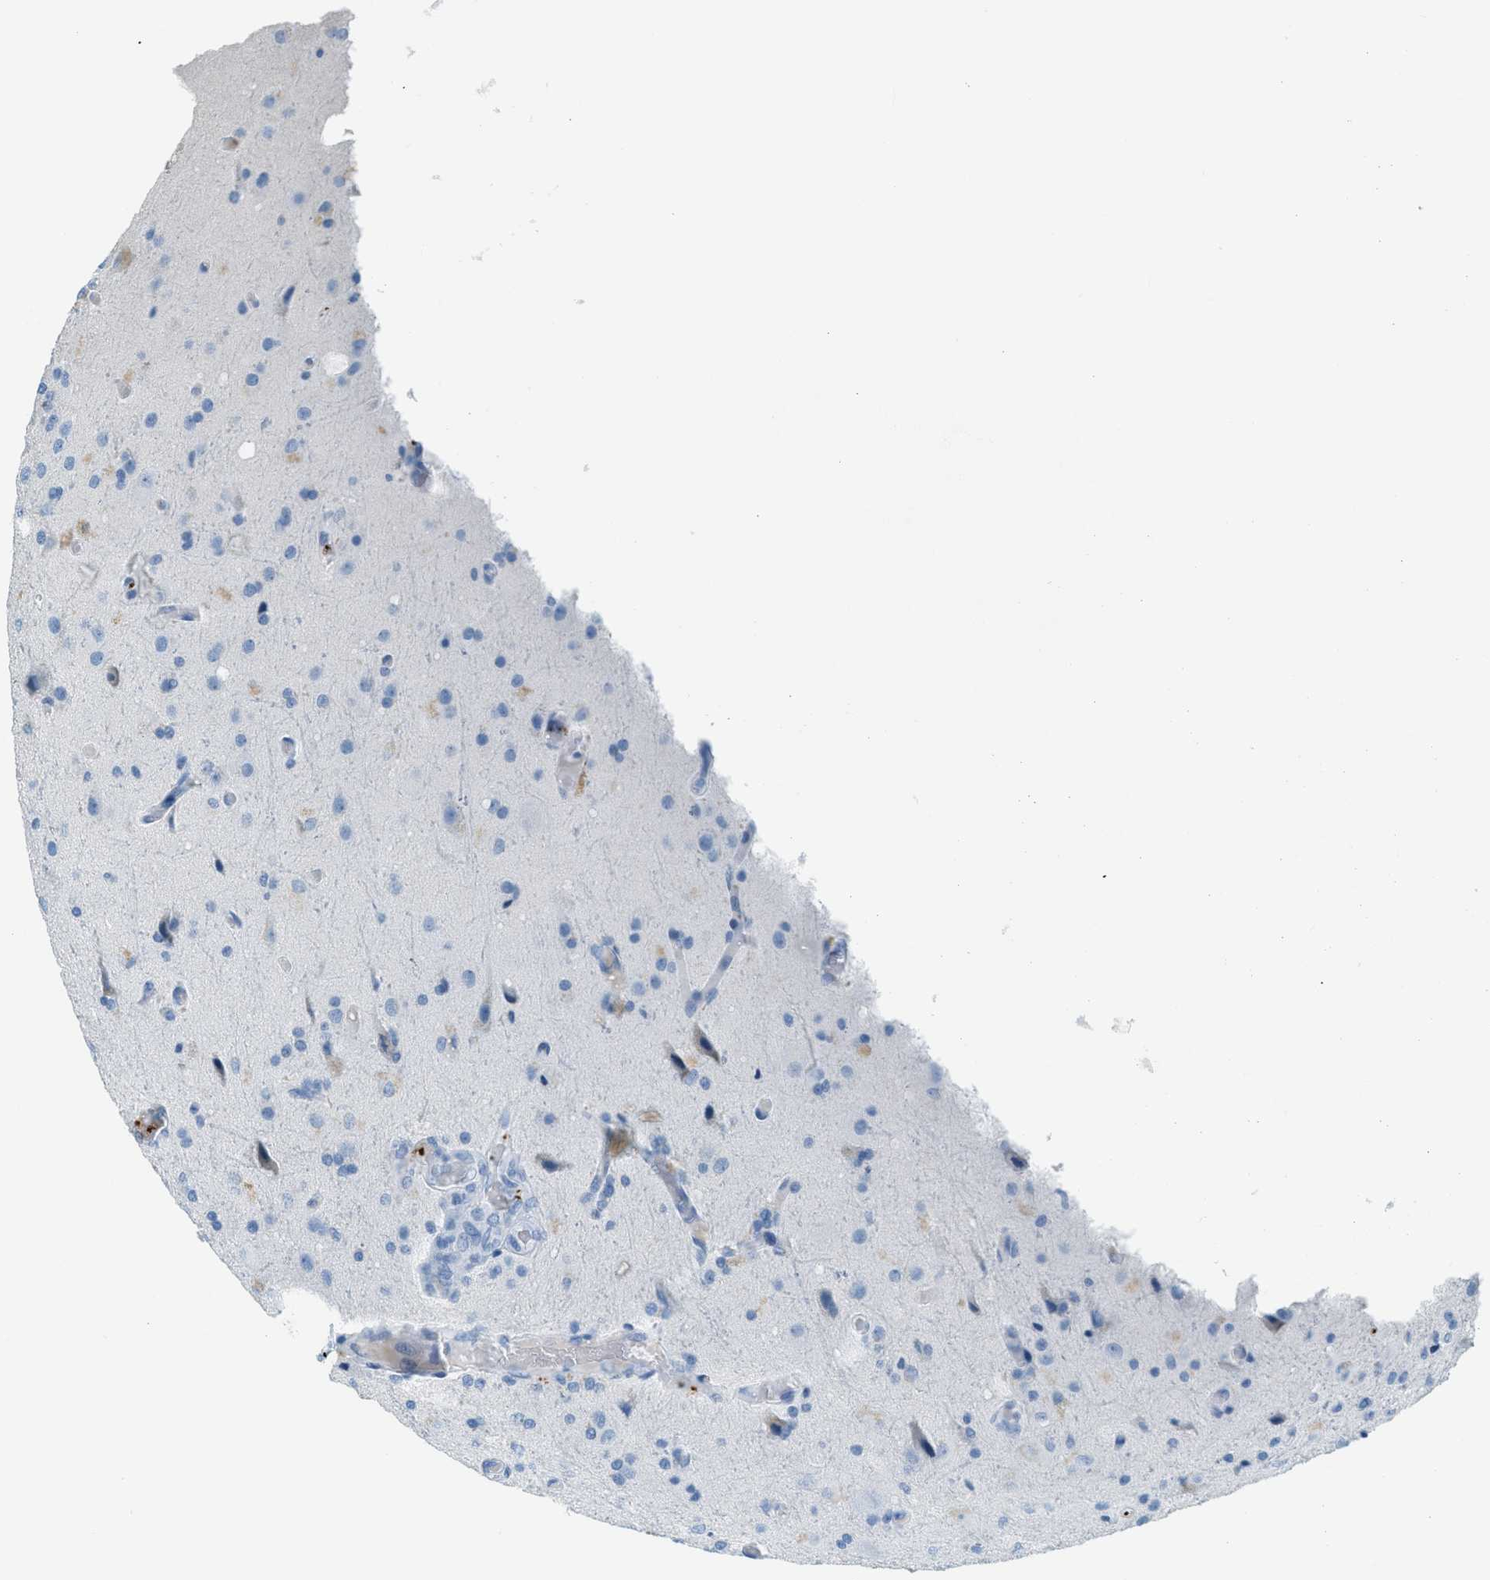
{"staining": {"intensity": "negative", "quantity": "none", "location": "none"}, "tissue": "glioma", "cell_type": "Tumor cells", "image_type": "cancer", "snomed": [{"axis": "morphology", "description": "Normal tissue, NOS"}, {"axis": "morphology", "description": "Glioma, malignant, High grade"}, {"axis": "topography", "description": "Cerebral cortex"}], "caption": "This is an IHC photomicrograph of glioma. There is no positivity in tumor cells.", "gene": "PPBP", "patient": {"sex": "male", "age": 77}}